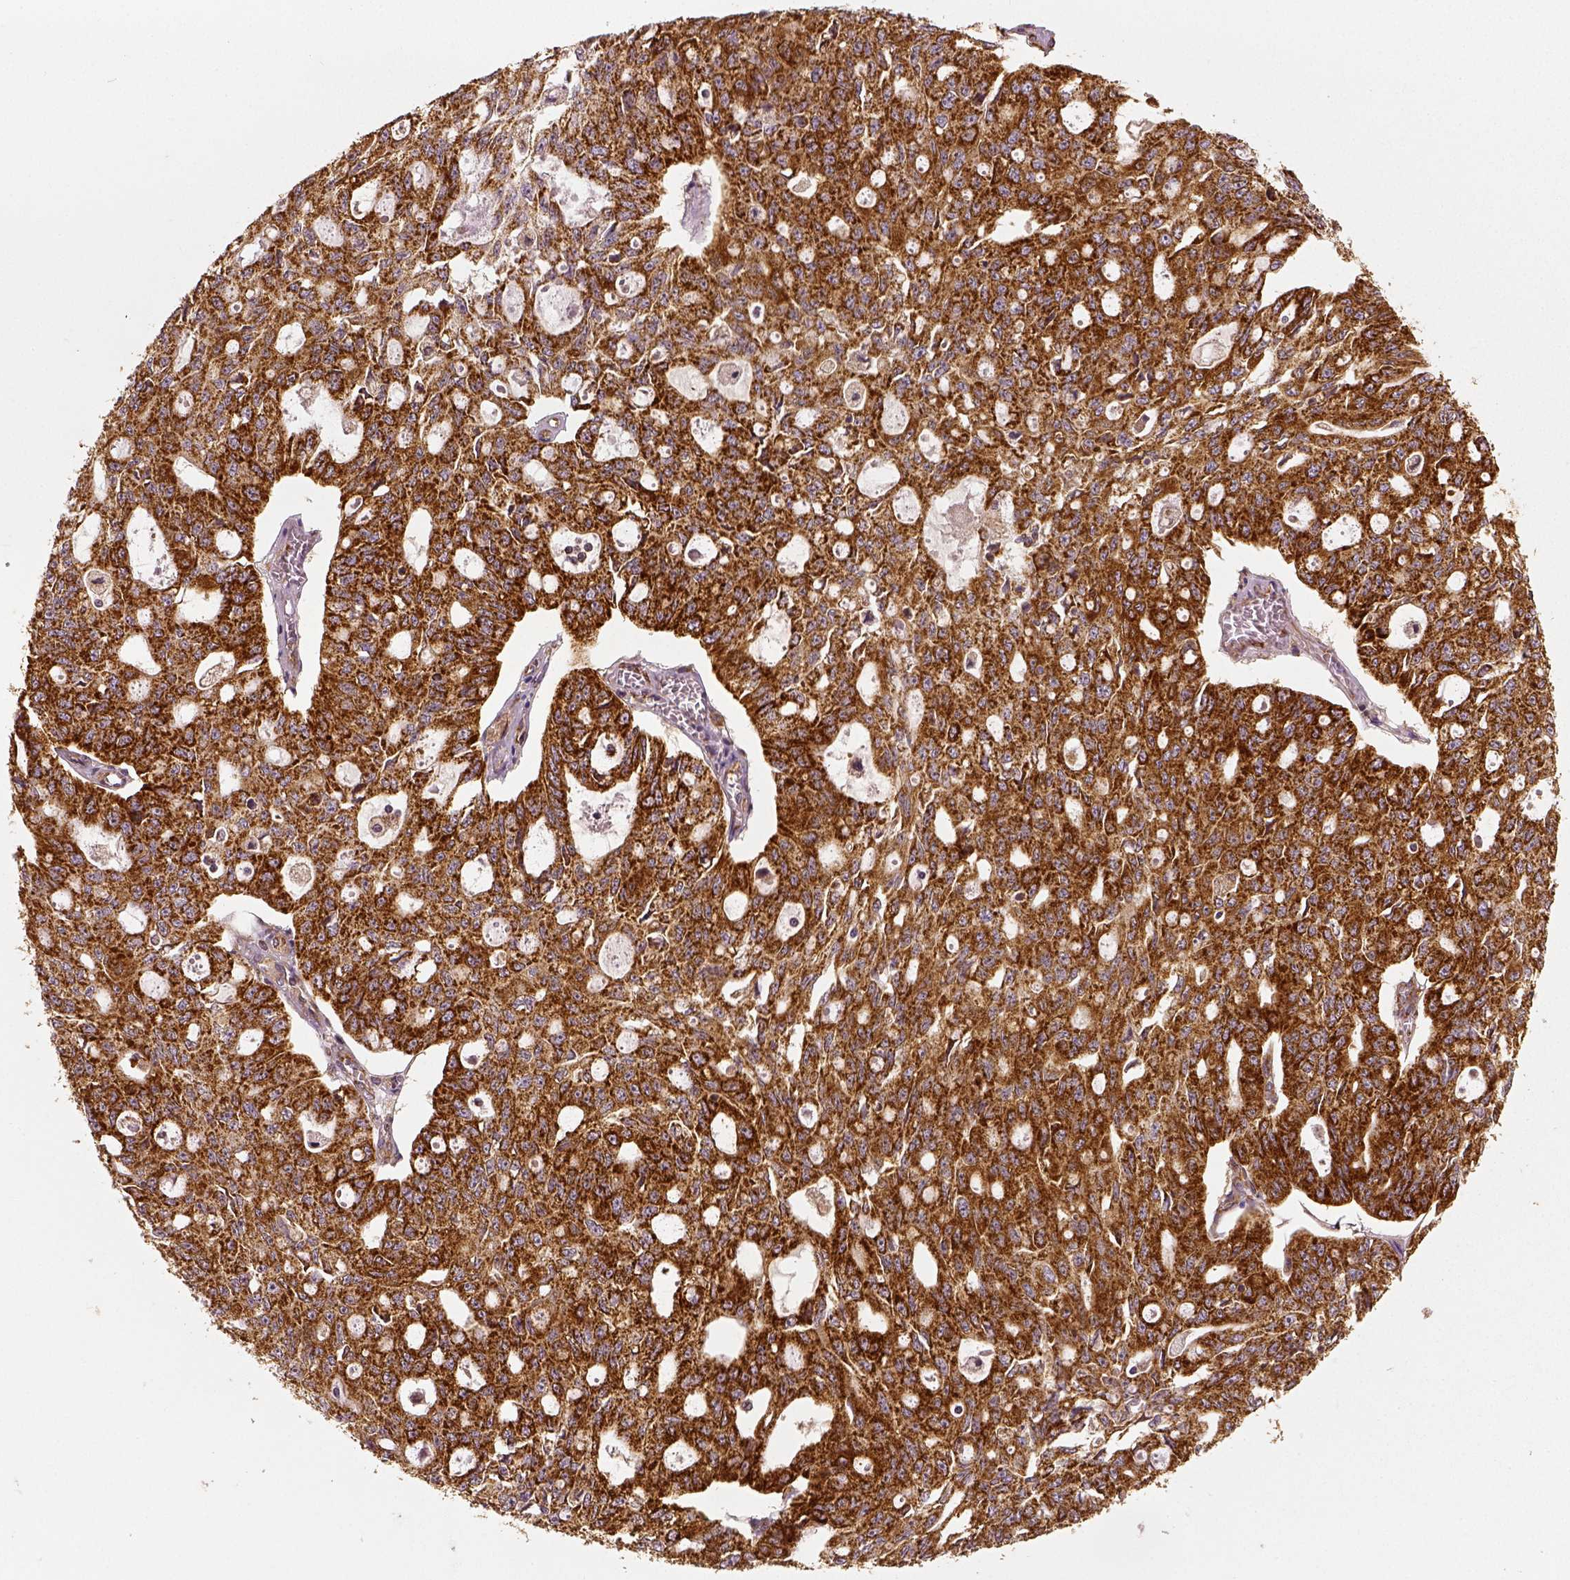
{"staining": {"intensity": "strong", "quantity": ">75%", "location": "cytoplasmic/membranous"}, "tissue": "ovarian cancer", "cell_type": "Tumor cells", "image_type": "cancer", "snomed": [{"axis": "morphology", "description": "Carcinoma, endometroid"}, {"axis": "topography", "description": "Ovary"}], "caption": "Ovarian cancer stained for a protein shows strong cytoplasmic/membranous positivity in tumor cells. The staining was performed using DAB (3,3'-diaminobenzidine), with brown indicating positive protein expression. Nuclei are stained blue with hematoxylin.", "gene": "PGAM5", "patient": {"sex": "female", "age": 65}}